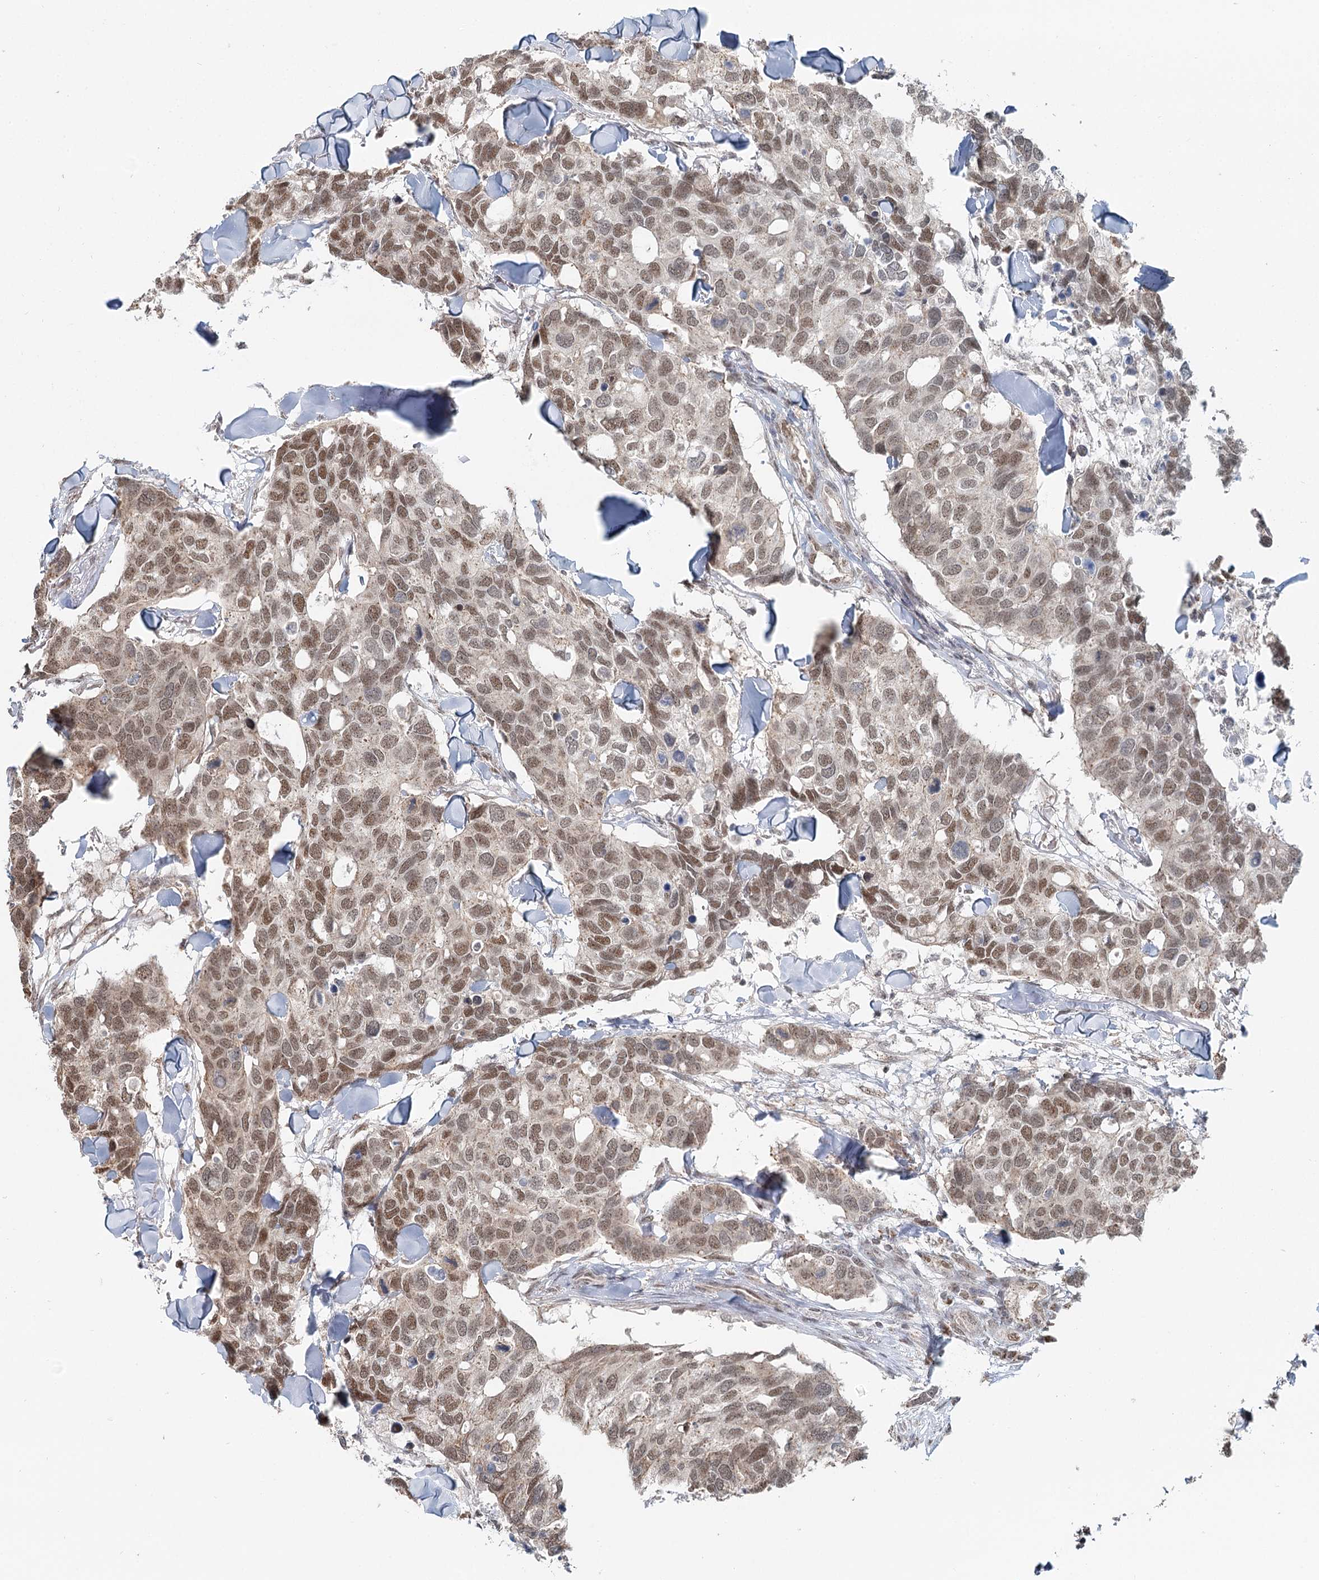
{"staining": {"intensity": "moderate", "quantity": ">75%", "location": "nuclear"}, "tissue": "breast cancer", "cell_type": "Tumor cells", "image_type": "cancer", "snomed": [{"axis": "morphology", "description": "Duct carcinoma"}, {"axis": "topography", "description": "Breast"}], "caption": "Moderate nuclear staining is seen in about >75% of tumor cells in invasive ductal carcinoma (breast).", "gene": "GPALPP1", "patient": {"sex": "female", "age": 83}}